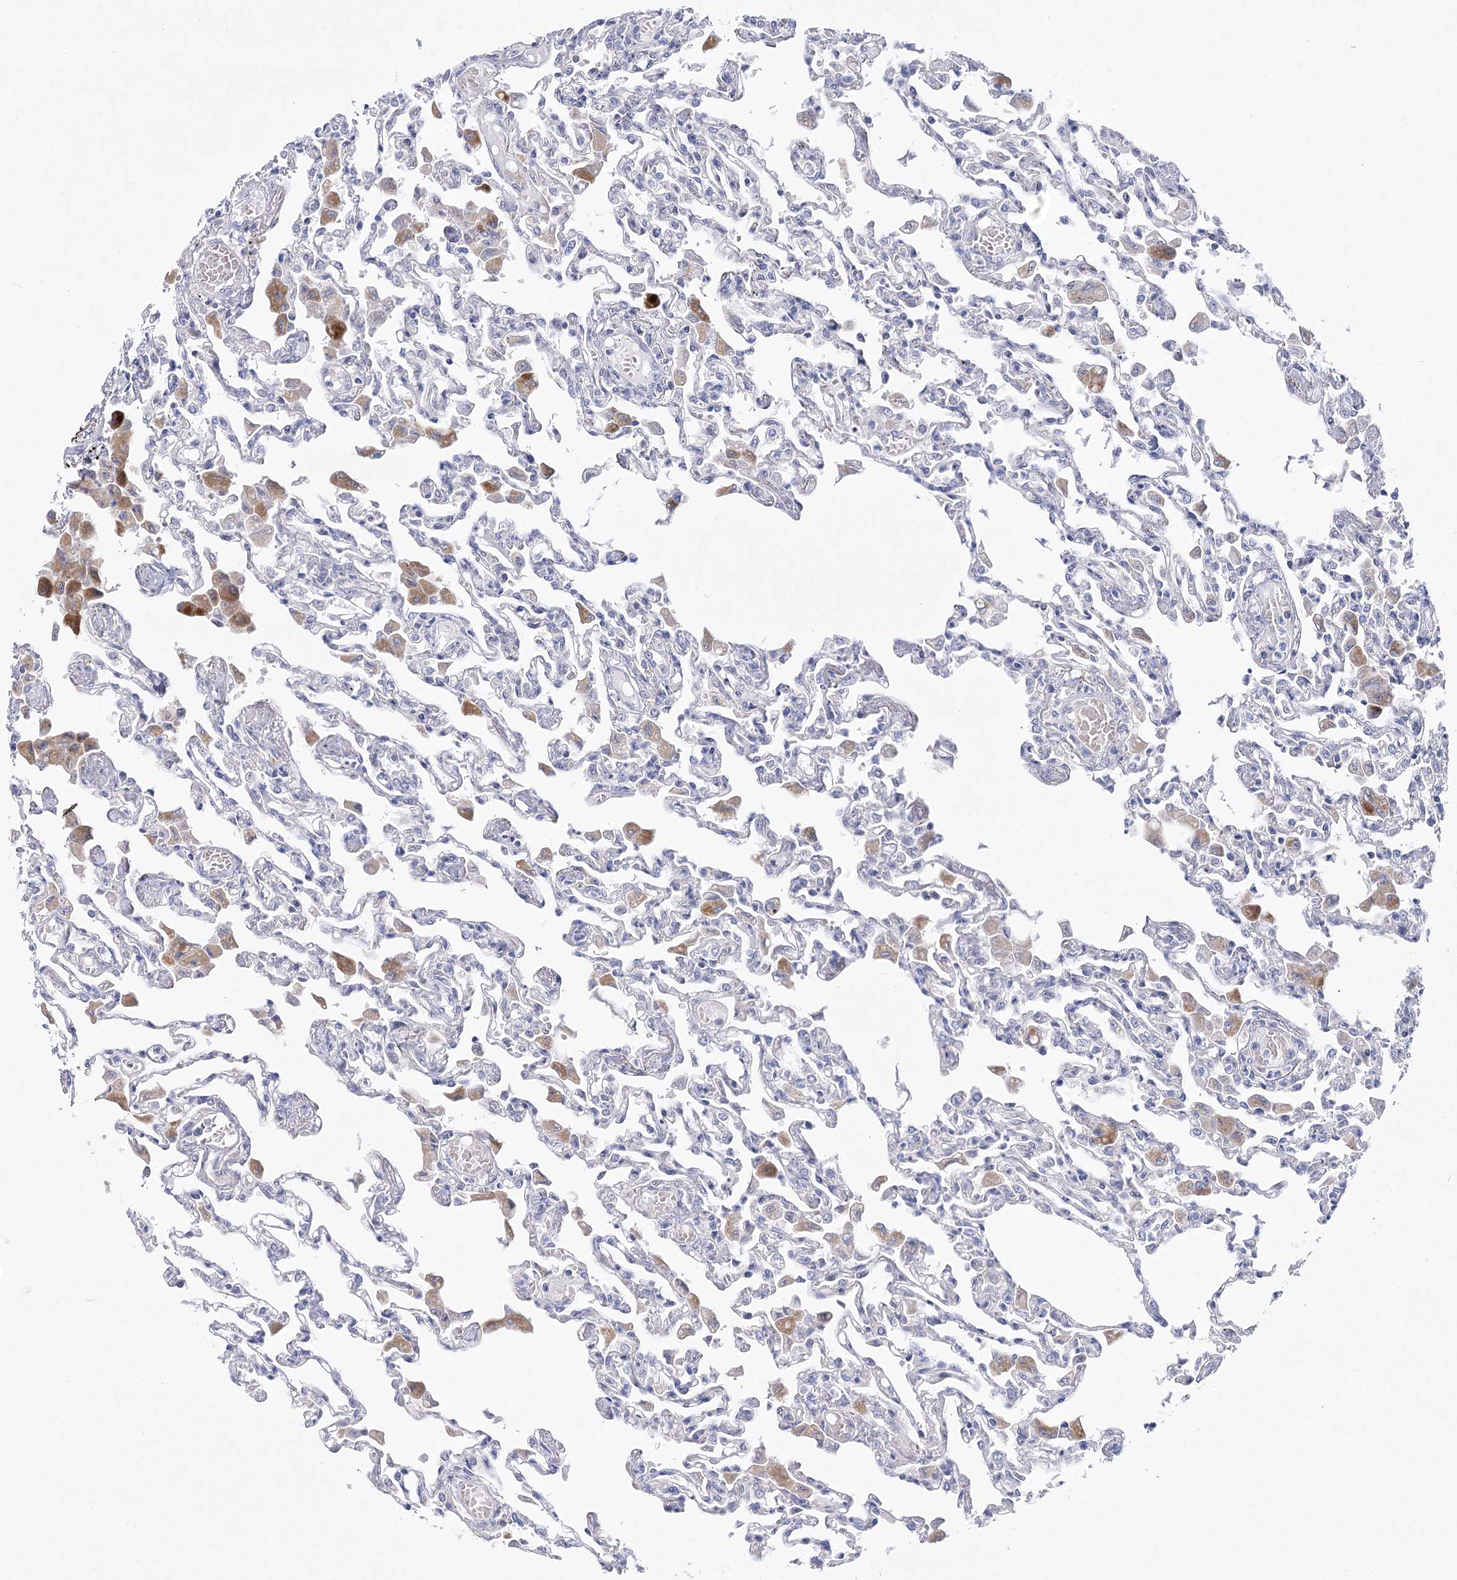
{"staining": {"intensity": "negative", "quantity": "none", "location": "none"}, "tissue": "lung", "cell_type": "Alveolar cells", "image_type": "normal", "snomed": [{"axis": "morphology", "description": "Normal tissue, NOS"}, {"axis": "topography", "description": "Bronchus"}, {"axis": "topography", "description": "Lung"}], "caption": "Micrograph shows no protein staining in alveolar cells of normal lung. Brightfield microscopy of immunohistochemistry (IHC) stained with DAB (3,3'-diaminobenzidine) (brown) and hematoxylin (blue), captured at high magnification.", "gene": "LRRC14B", "patient": {"sex": "female", "age": 49}}